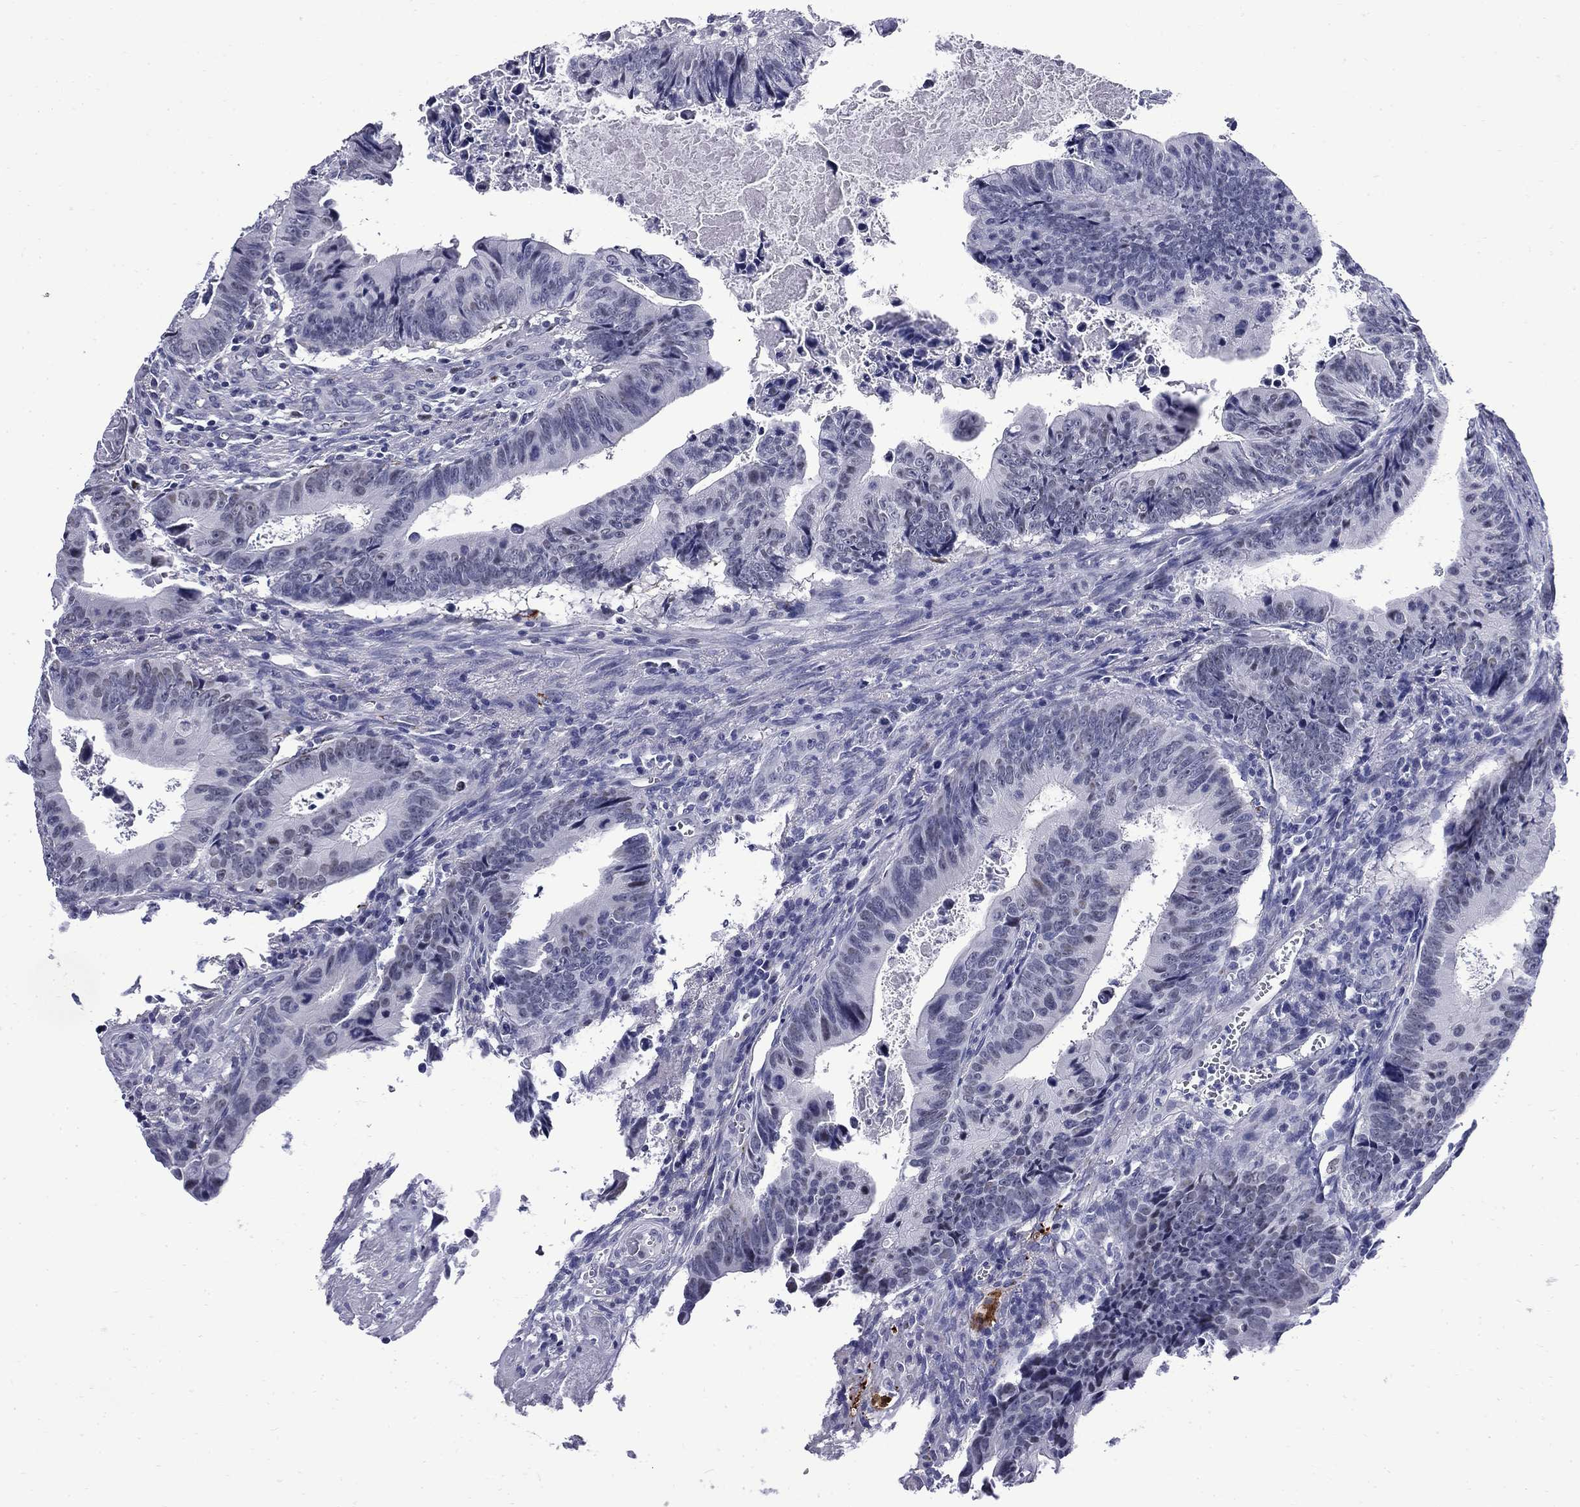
{"staining": {"intensity": "negative", "quantity": "none", "location": "none"}, "tissue": "colorectal cancer", "cell_type": "Tumor cells", "image_type": "cancer", "snomed": [{"axis": "morphology", "description": "Adenocarcinoma, NOS"}, {"axis": "topography", "description": "Colon"}], "caption": "Colorectal adenocarcinoma was stained to show a protein in brown. There is no significant positivity in tumor cells.", "gene": "MGARP", "patient": {"sex": "female", "age": 87}}